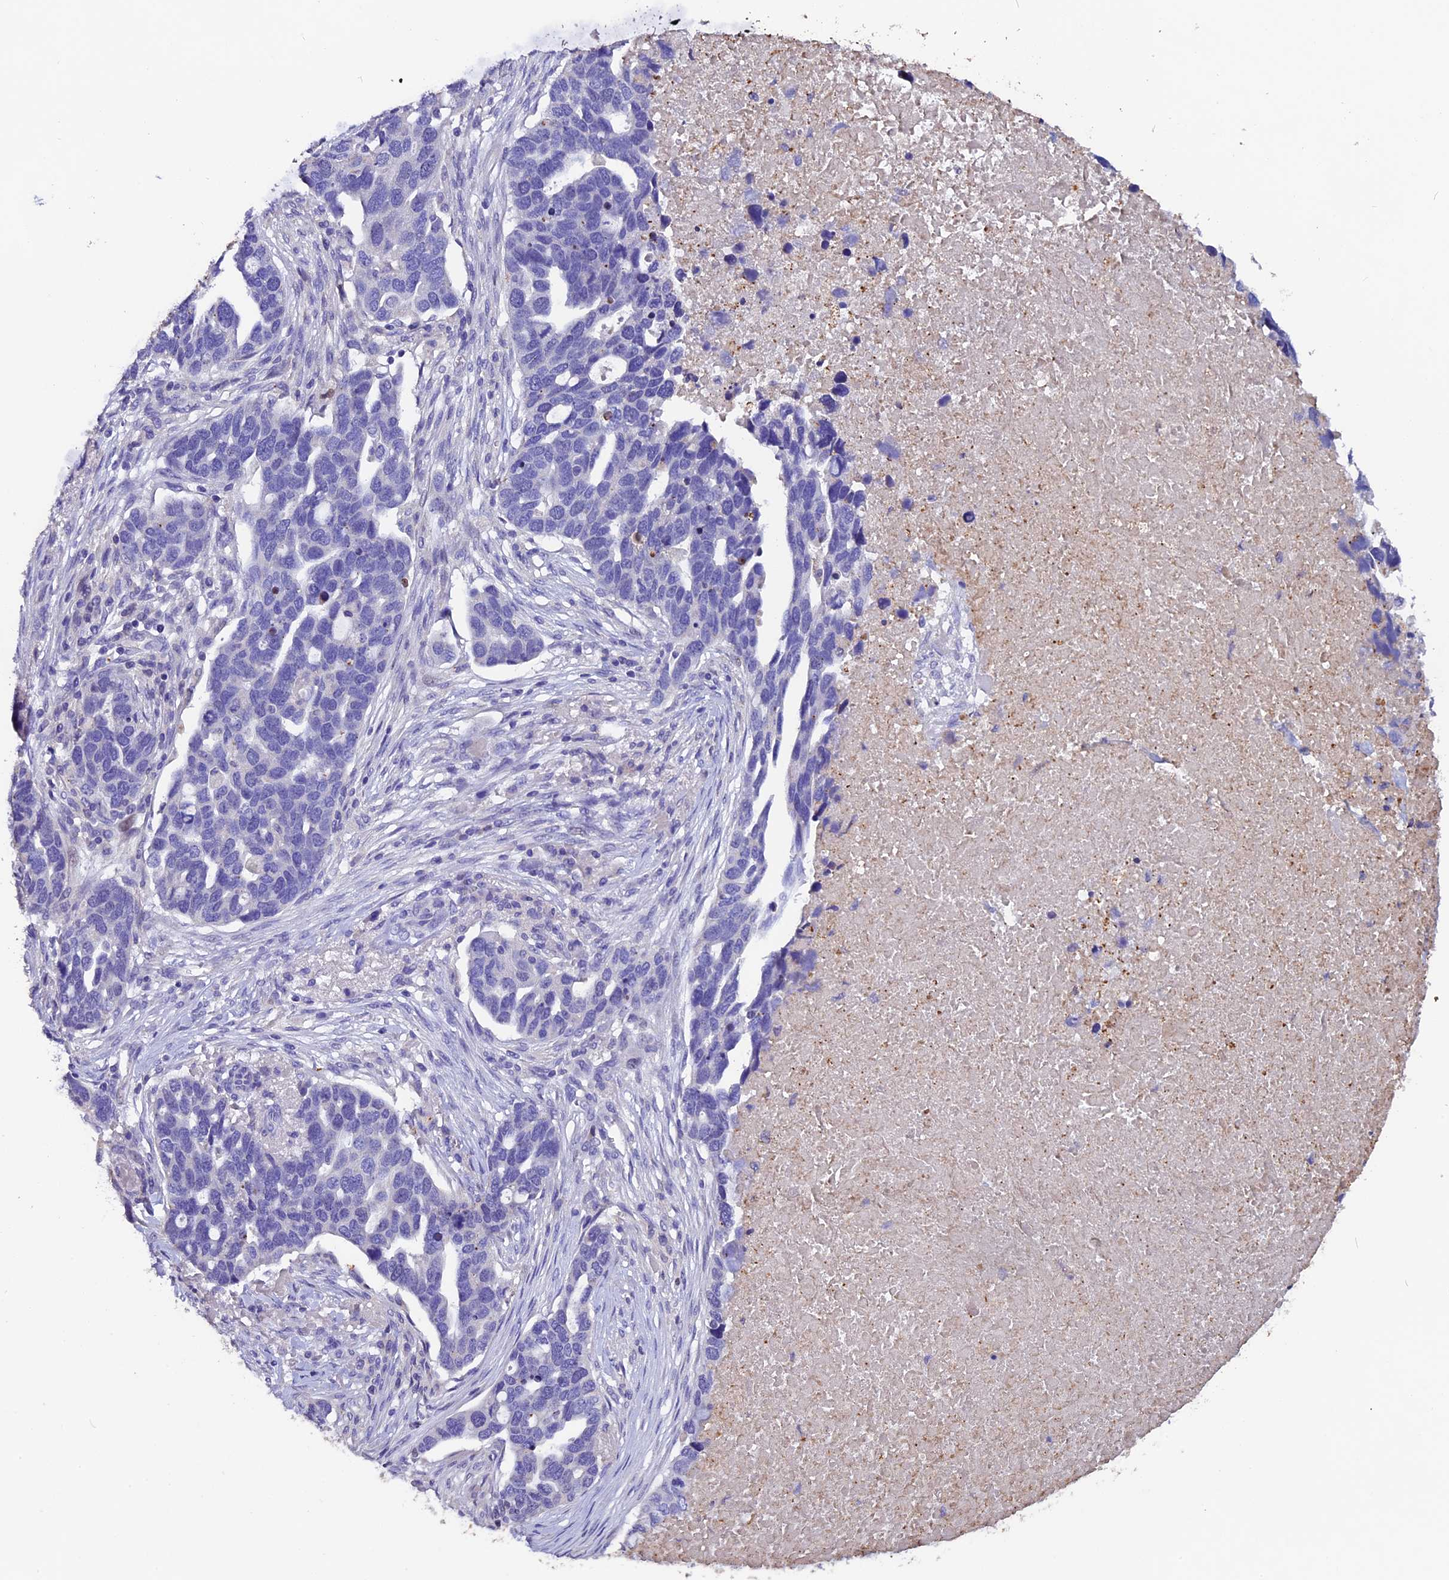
{"staining": {"intensity": "negative", "quantity": "none", "location": "none"}, "tissue": "ovarian cancer", "cell_type": "Tumor cells", "image_type": "cancer", "snomed": [{"axis": "morphology", "description": "Cystadenocarcinoma, serous, NOS"}, {"axis": "topography", "description": "Ovary"}], "caption": "High magnification brightfield microscopy of serous cystadenocarcinoma (ovarian) stained with DAB (3,3'-diaminobenzidine) (brown) and counterstained with hematoxylin (blue): tumor cells show no significant staining.", "gene": "FBXW9", "patient": {"sex": "female", "age": 54}}